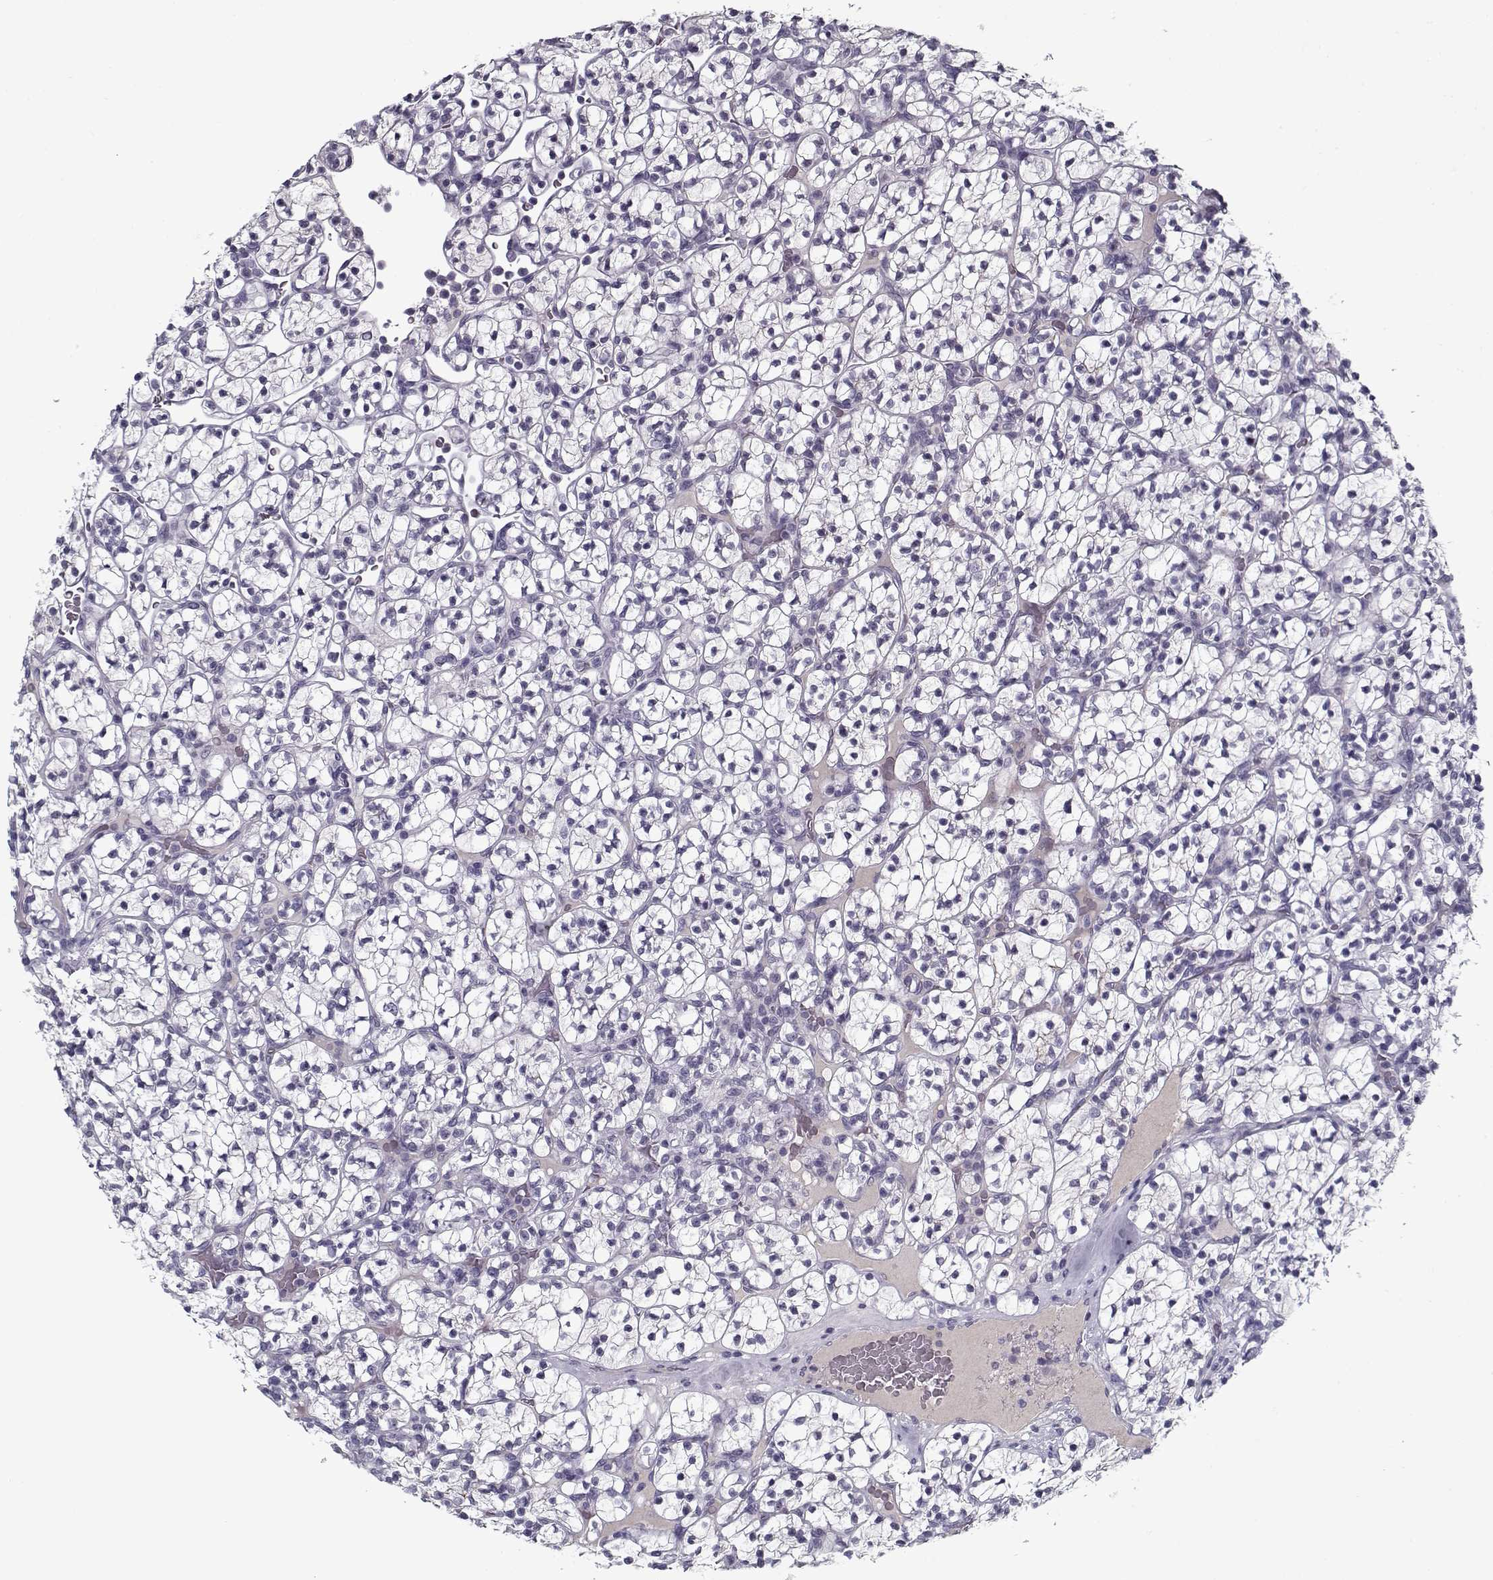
{"staining": {"intensity": "negative", "quantity": "none", "location": "none"}, "tissue": "renal cancer", "cell_type": "Tumor cells", "image_type": "cancer", "snomed": [{"axis": "morphology", "description": "Adenocarcinoma, NOS"}, {"axis": "topography", "description": "Kidney"}], "caption": "Histopathology image shows no significant protein positivity in tumor cells of renal cancer (adenocarcinoma).", "gene": "SPACA9", "patient": {"sex": "female", "age": 89}}